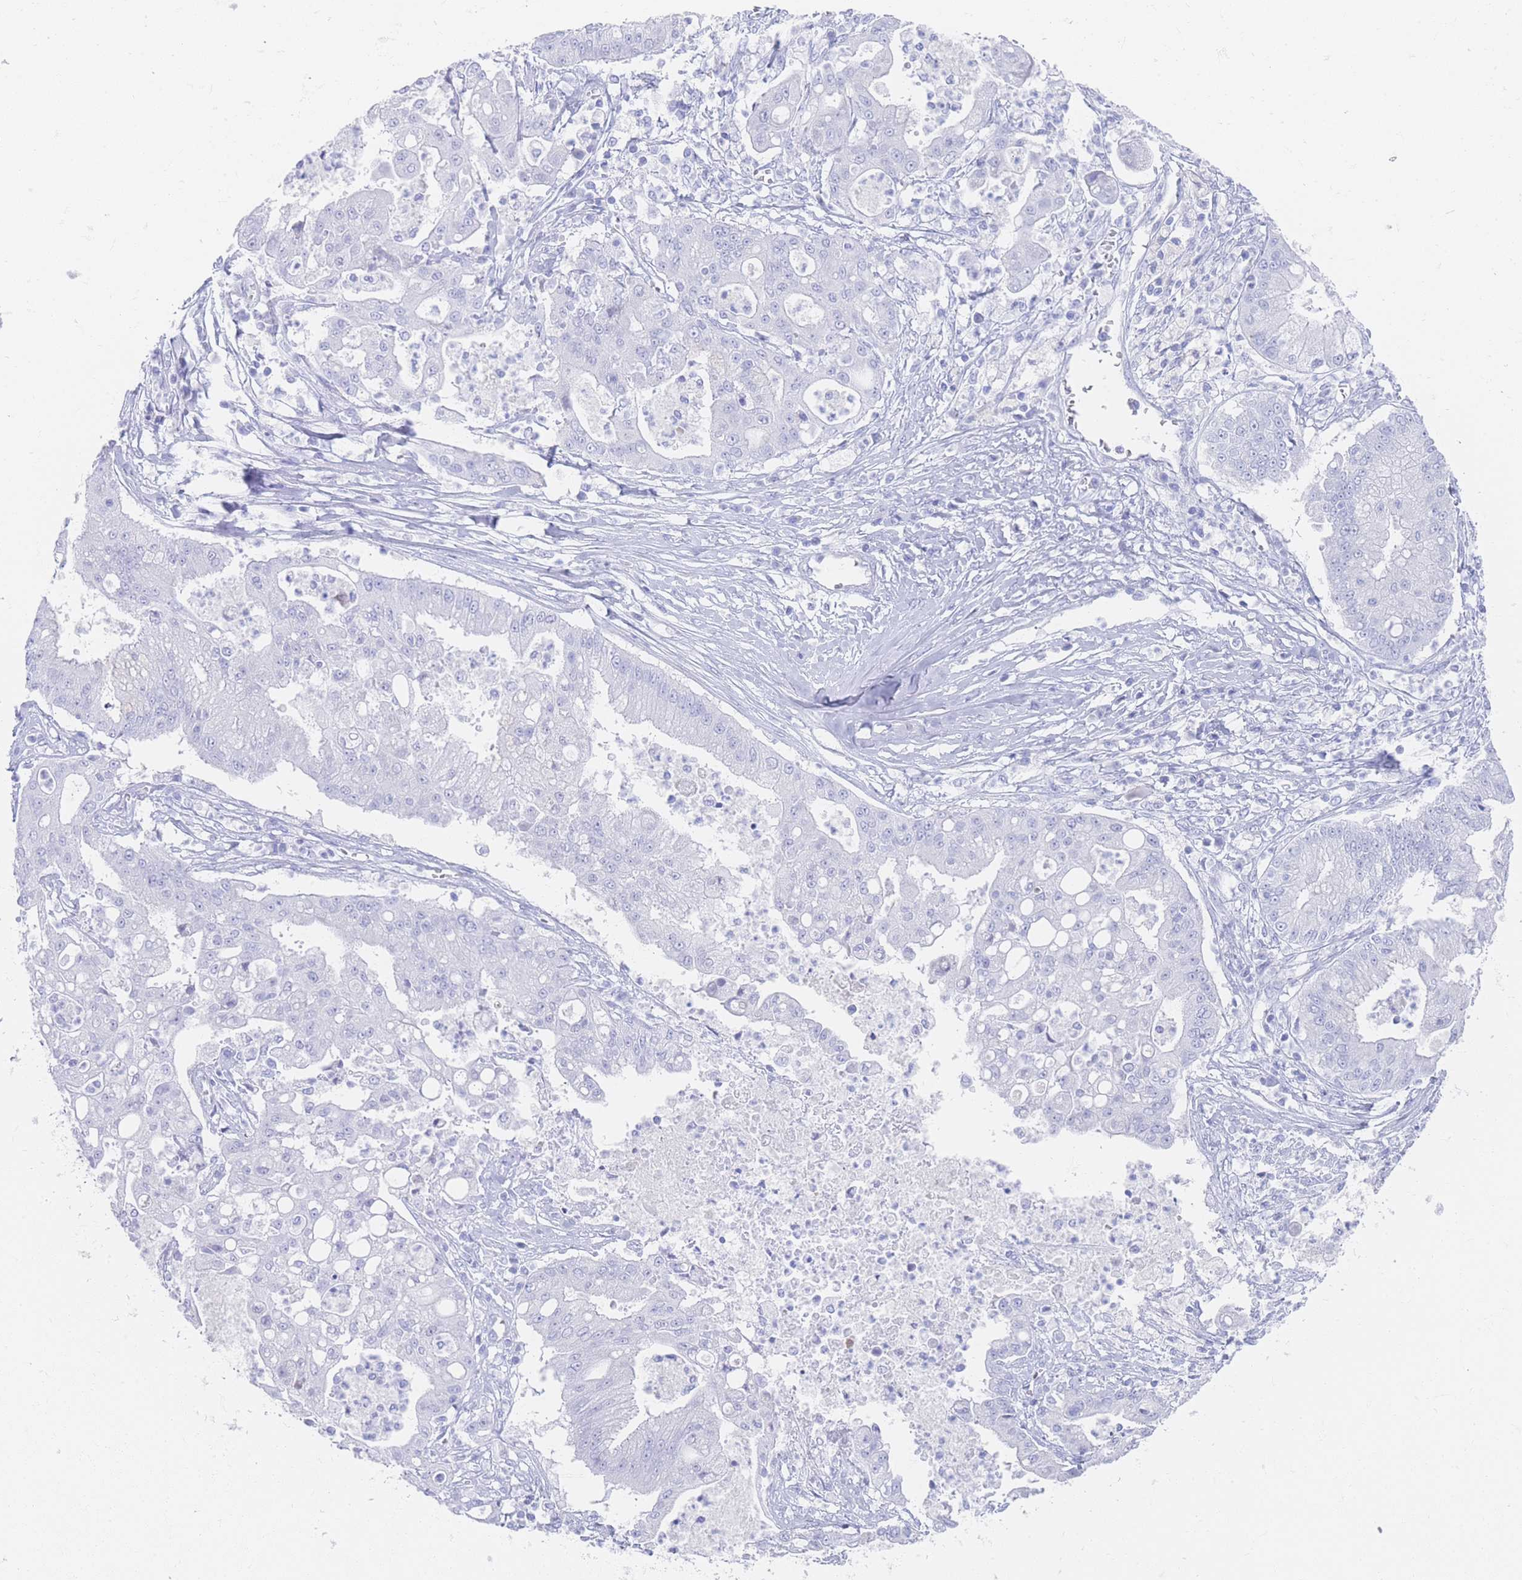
{"staining": {"intensity": "negative", "quantity": "none", "location": "none"}, "tissue": "ovarian cancer", "cell_type": "Tumor cells", "image_type": "cancer", "snomed": [{"axis": "morphology", "description": "Cystadenocarcinoma, mucinous, NOS"}, {"axis": "topography", "description": "Ovary"}], "caption": "An immunohistochemistry (IHC) histopathology image of ovarian cancer is shown. There is no staining in tumor cells of ovarian cancer.", "gene": "LRRC37A", "patient": {"sex": "female", "age": 70}}